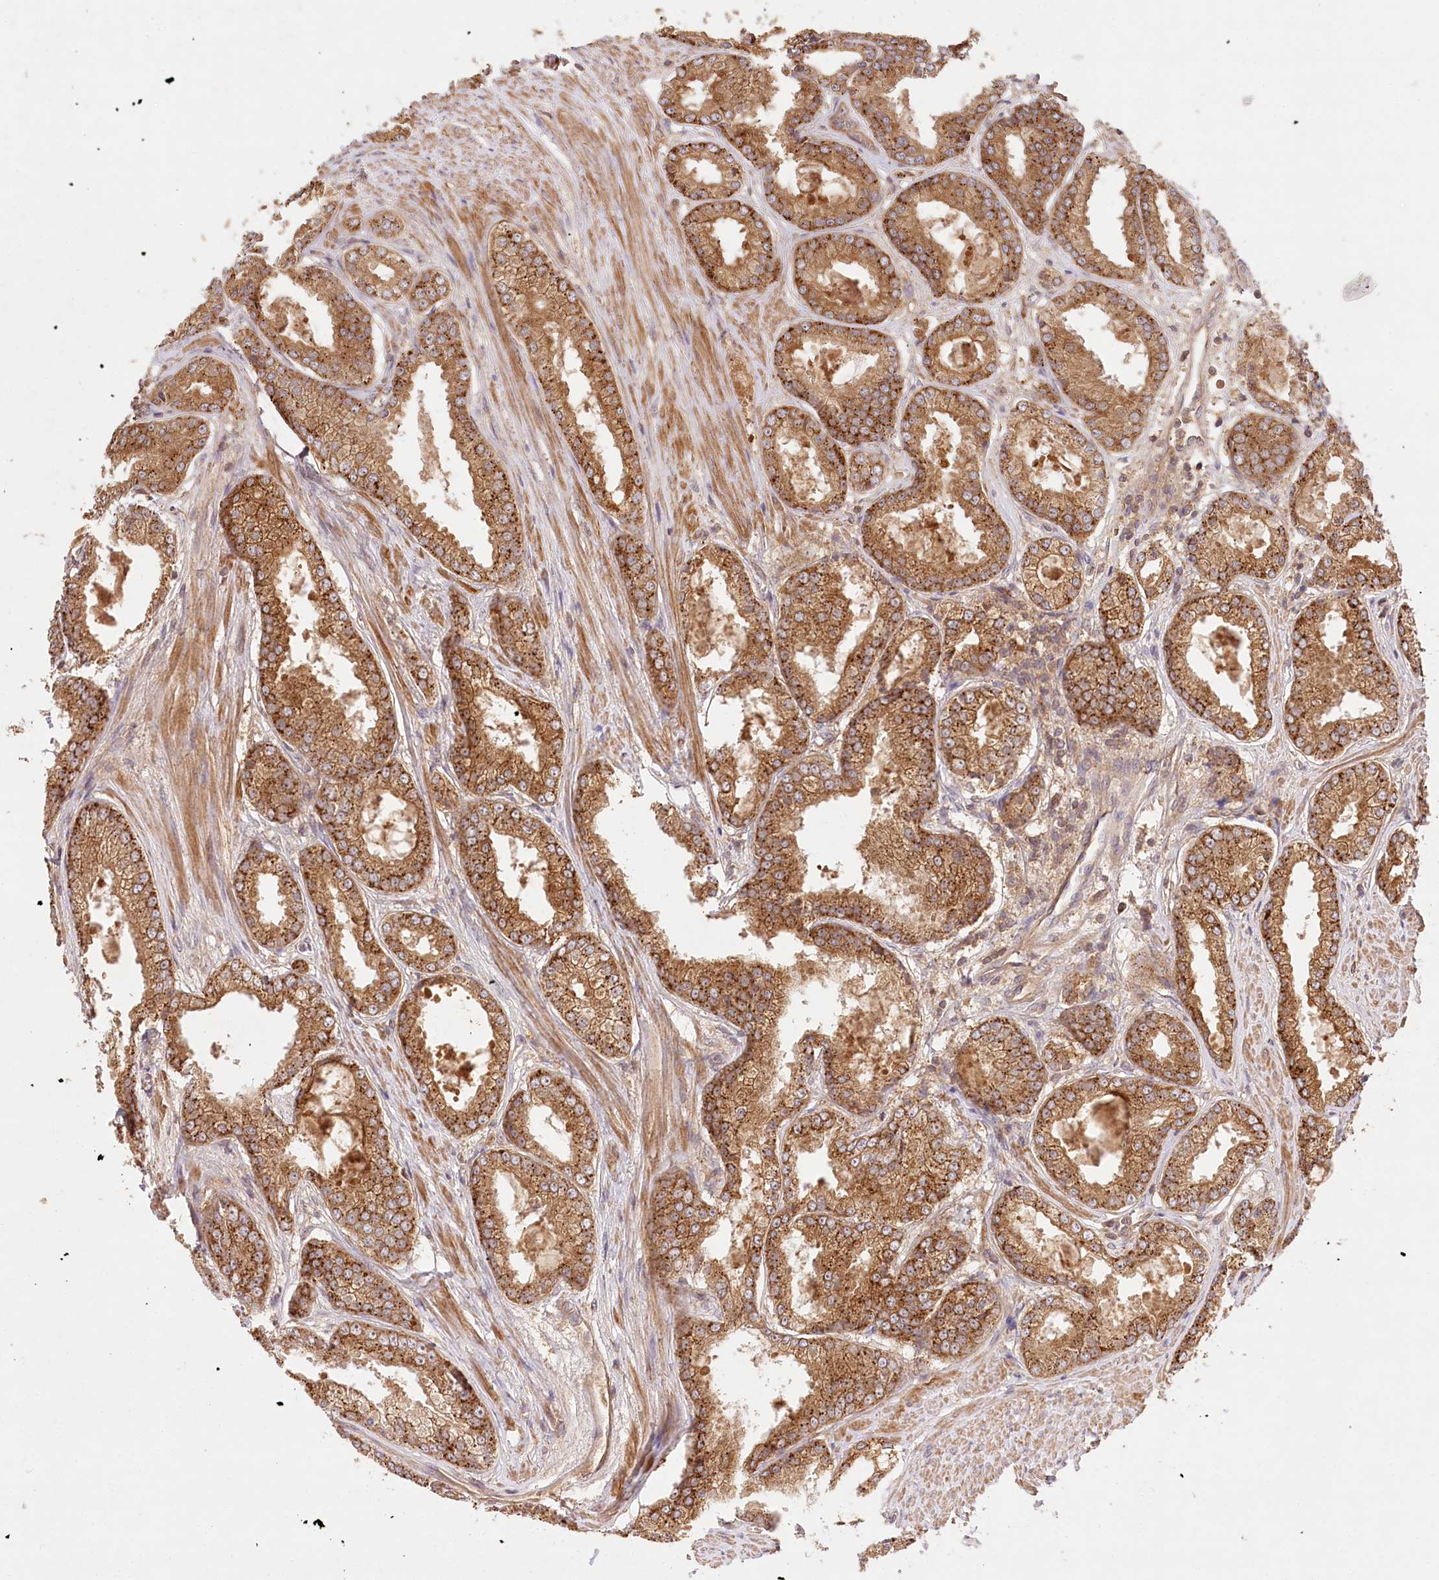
{"staining": {"intensity": "strong", "quantity": ">75%", "location": "cytoplasmic/membranous"}, "tissue": "prostate cancer", "cell_type": "Tumor cells", "image_type": "cancer", "snomed": [{"axis": "morphology", "description": "Adenocarcinoma, Low grade"}, {"axis": "topography", "description": "Prostate"}], "caption": "A high-resolution photomicrograph shows IHC staining of prostate cancer, which exhibits strong cytoplasmic/membranous staining in approximately >75% of tumor cells. The staining was performed using DAB (3,3'-diaminobenzidine) to visualize the protein expression in brown, while the nuclei were stained in blue with hematoxylin (Magnification: 20x).", "gene": "LSS", "patient": {"sex": "male", "age": 64}}